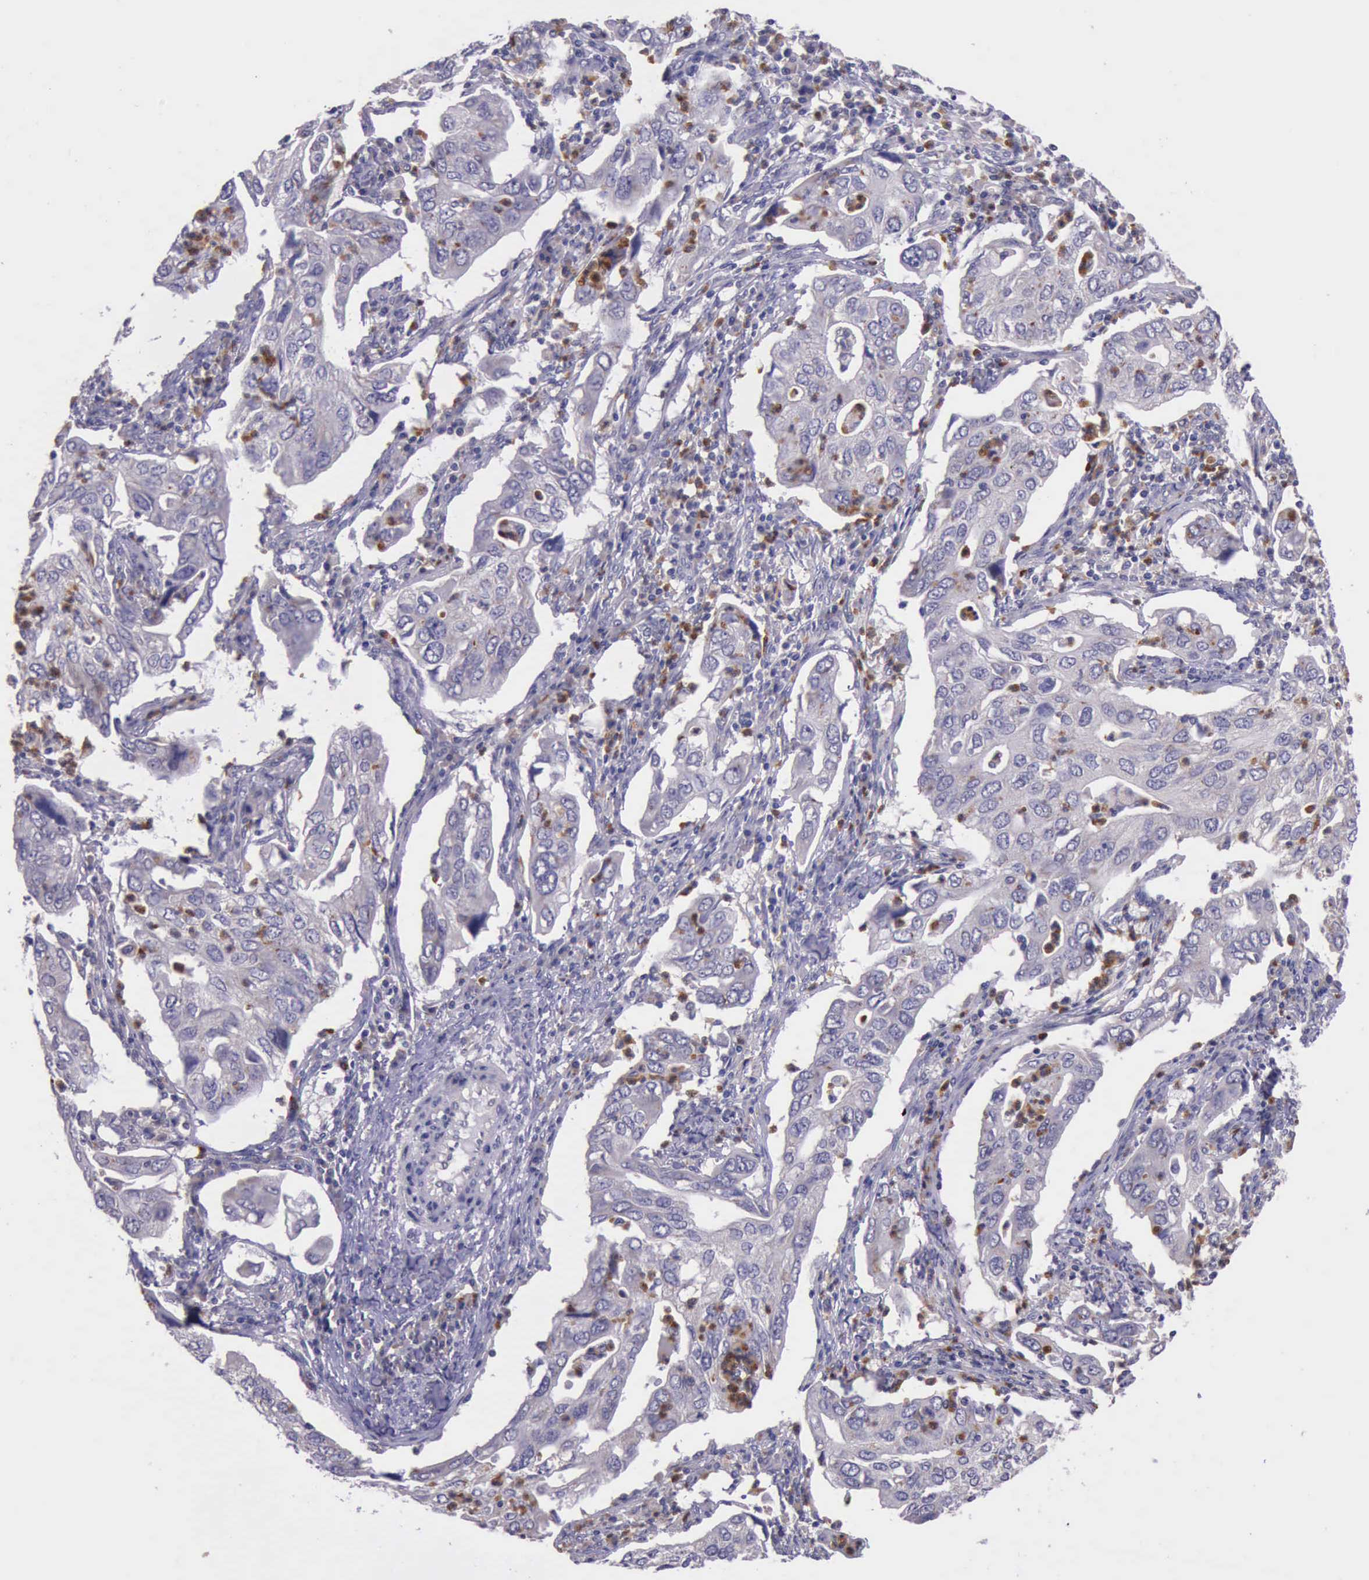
{"staining": {"intensity": "weak", "quantity": ">75%", "location": "cytoplasmic/membranous"}, "tissue": "lung cancer", "cell_type": "Tumor cells", "image_type": "cancer", "snomed": [{"axis": "morphology", "description": "Adenocarcinoma, NOS"}, {"axis": "topography", "description": "Lung"}], "caption": "Lung adenocarcinoma stained for a protein reveals weak cytoplasmic/membranous positivity in tumor cells. (DAB = brown stain, brightfield microscopy at high magnification).", "gene": "PLEK2", "patient": {"sex": "male", "age": 48}}